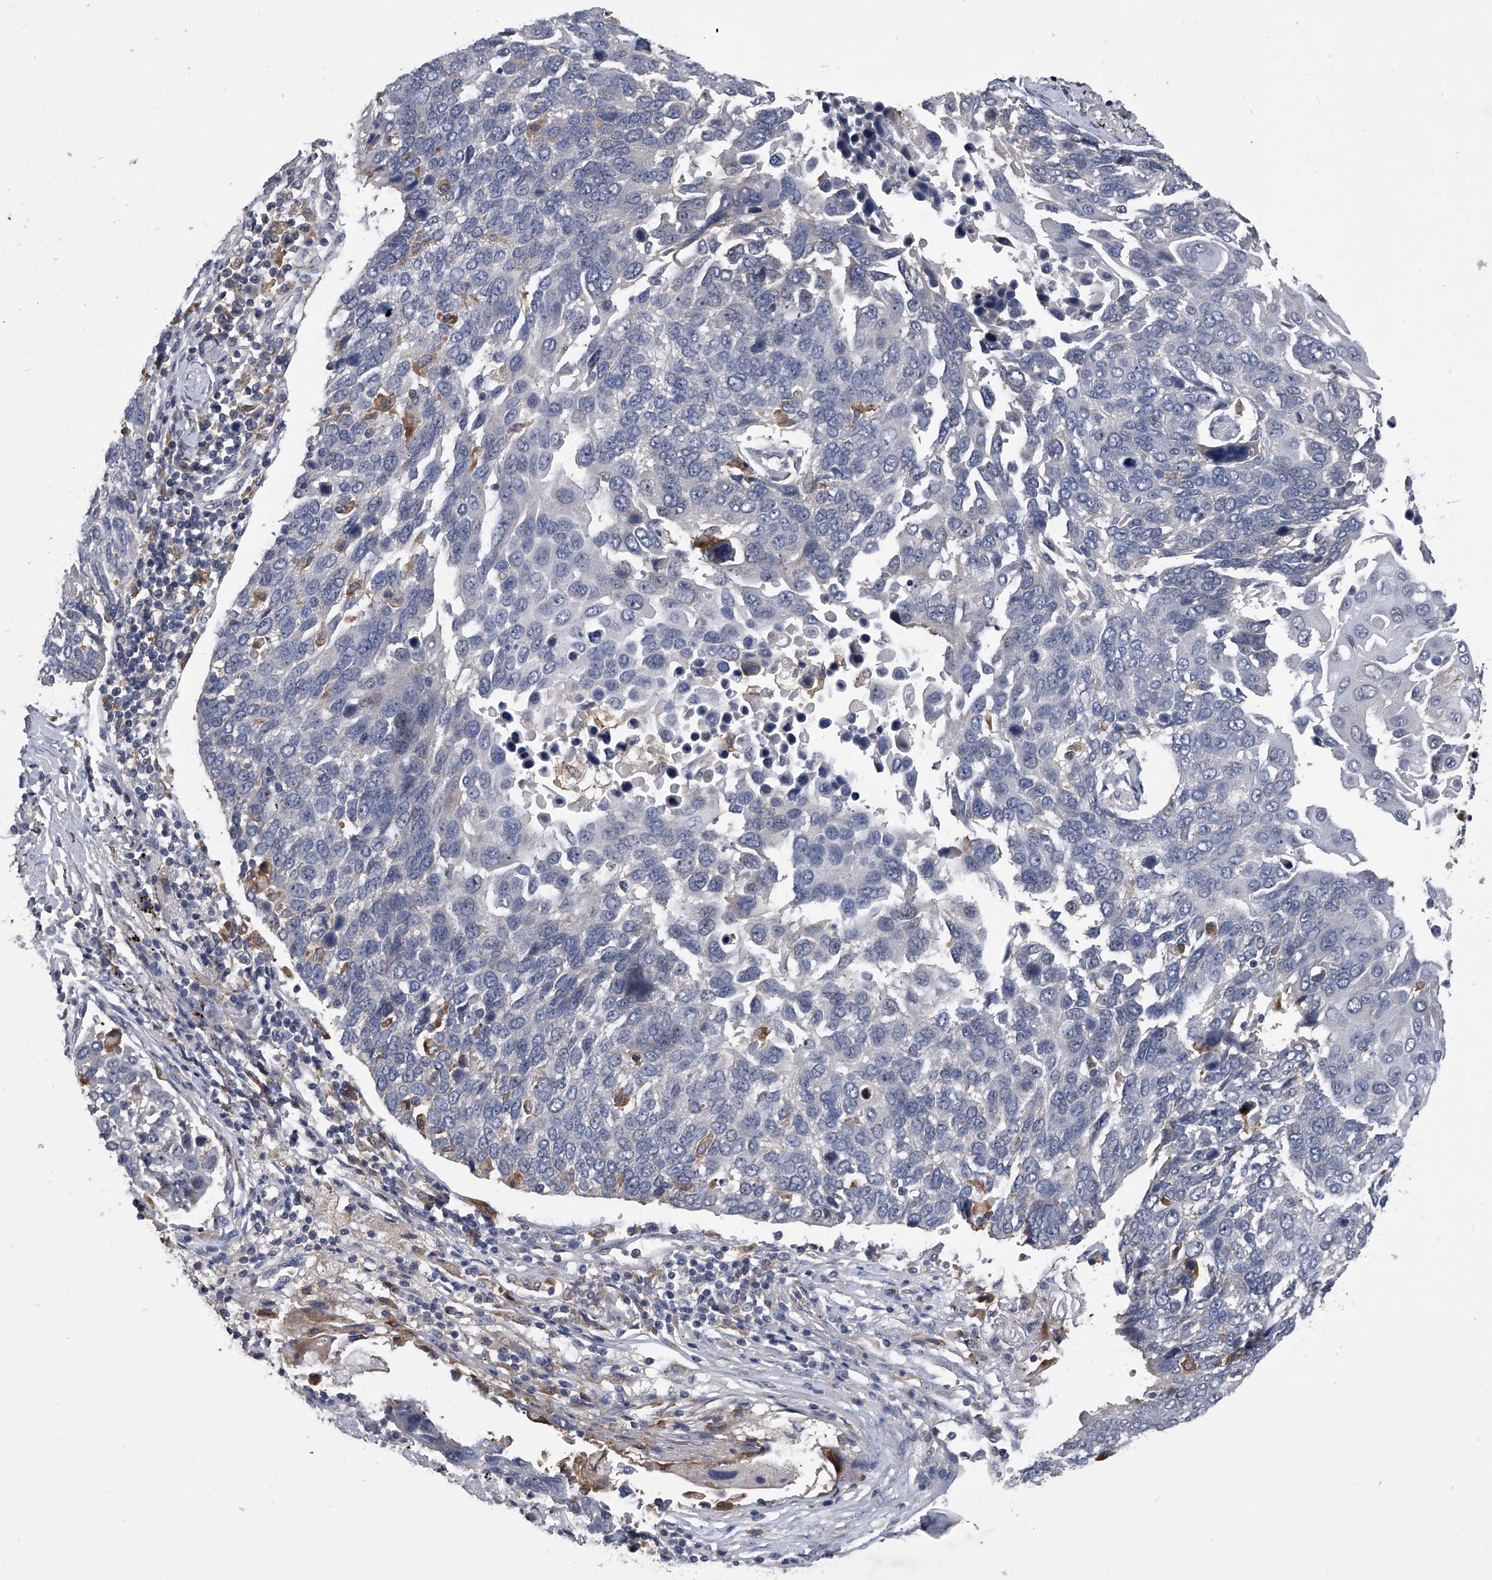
{"staining": {"intensity": "negative", "quantity": "none", "location": "none"}, "tissue": "lung cancer", "cell_type": "Tumor cells", "image_type": "cancer", "snomed": [{"axis": "morphology", "description": "Squamous cell carcinoma, NOS"}, {"axis": "topography", "description": "Lung"}], "caption": "A micrograph of human lung cancer (squamous cell carcinoma) is negative for staining in tumor cells. (IHC, brightfield microscopy, high magnification).", "gene": "MAP4K3", "patient": {"sex": "male", "age": 66}}